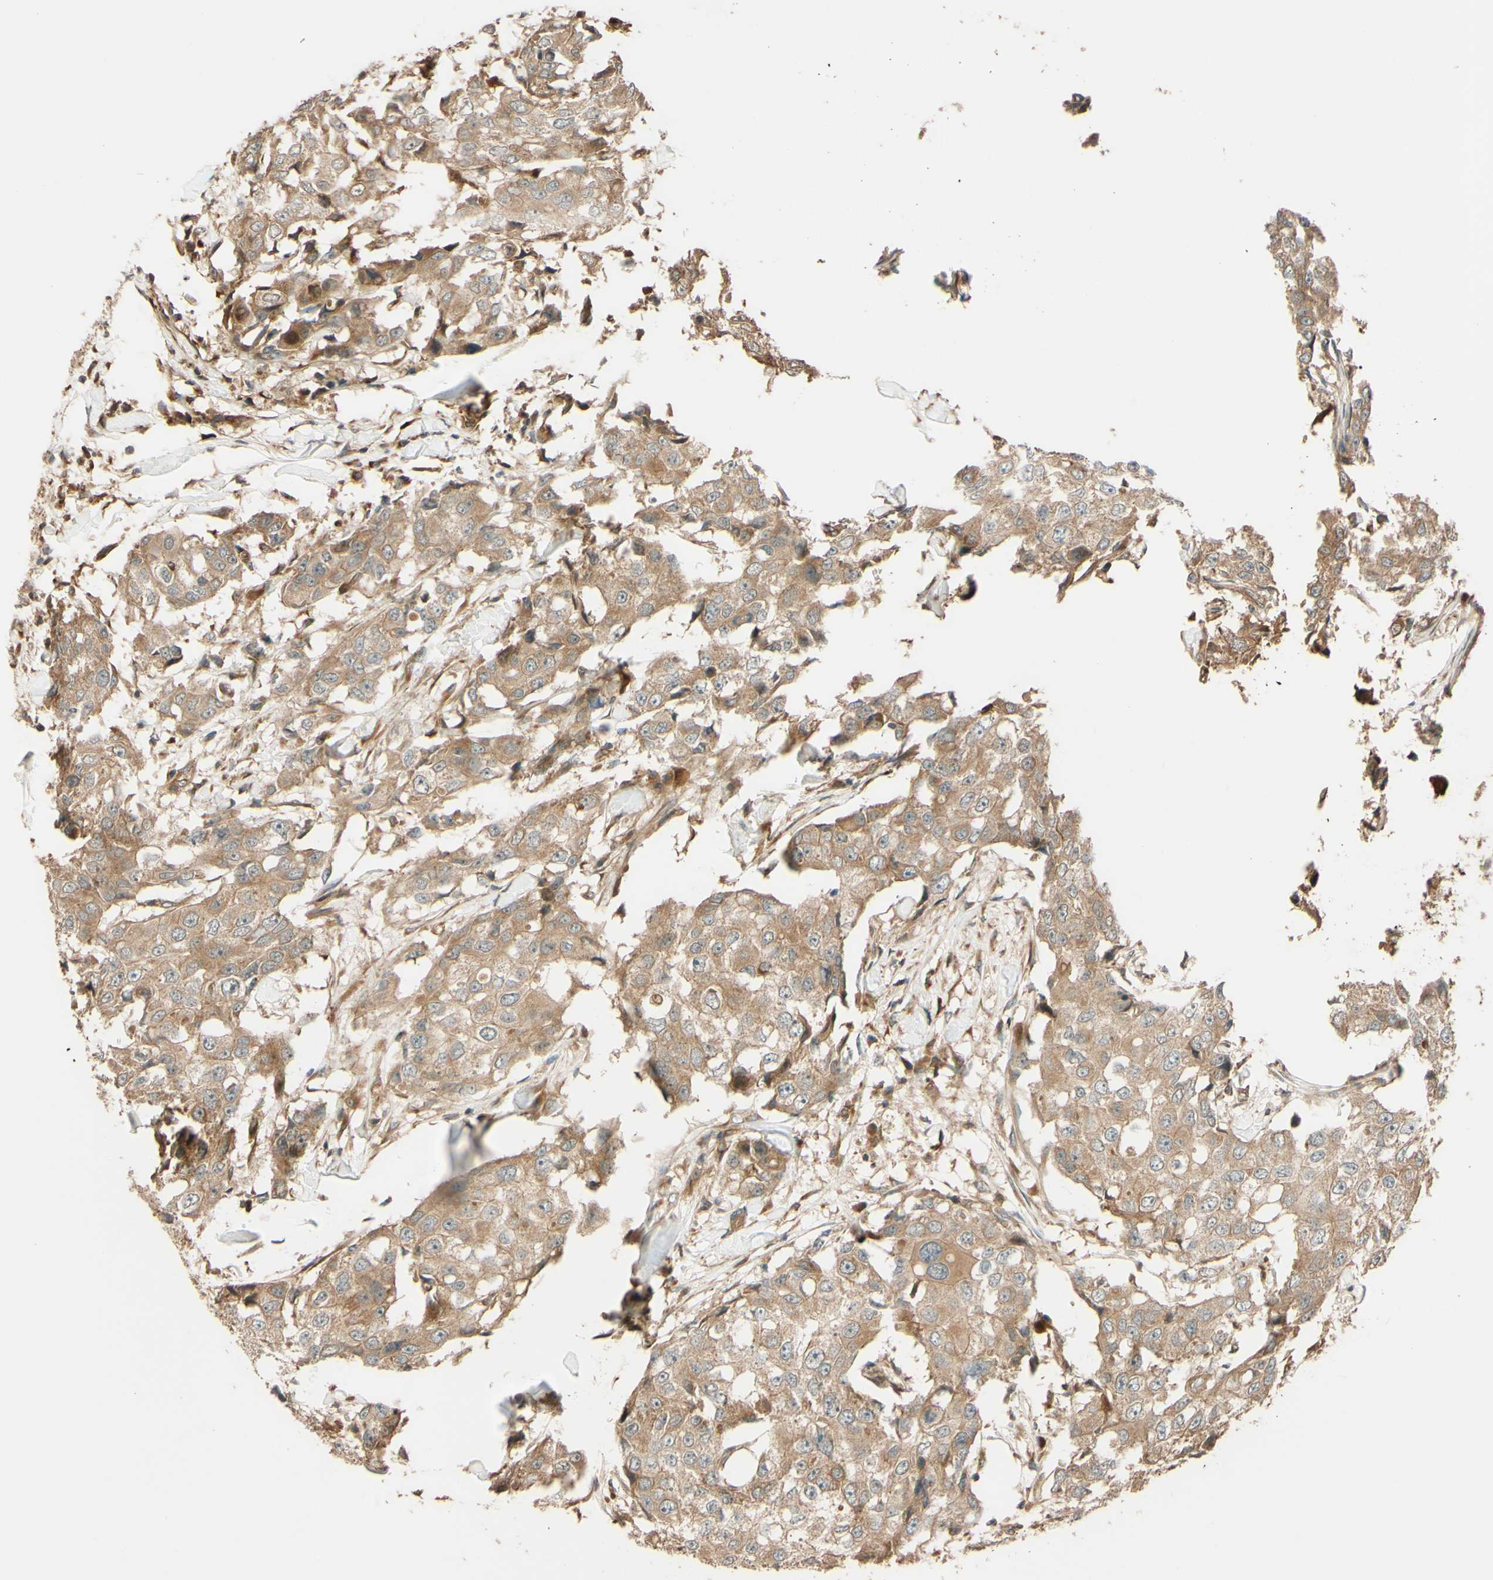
{"staining": {"intensity": "moderate", "quantity": ">75%", "location": "cytoplasmic/membranous"}, "tissue": "breast cancer", "cell_type": "Tumor cells", "image_type": "cancer", "snomed": [{"axis": "morphology", "description": "Duct carcinoma"}, {"axis": "topography", "description": "Breast"}], "caption": "An image showing moderate cytoplasmic/membranous expression in approximately >75% of tumor cells in infiltrating ductal carcinoma (breast), as visualized by brown immunohistochemical staining.", "gene": "RNF19A", "patient": {"sex": "female", "age": 27}}